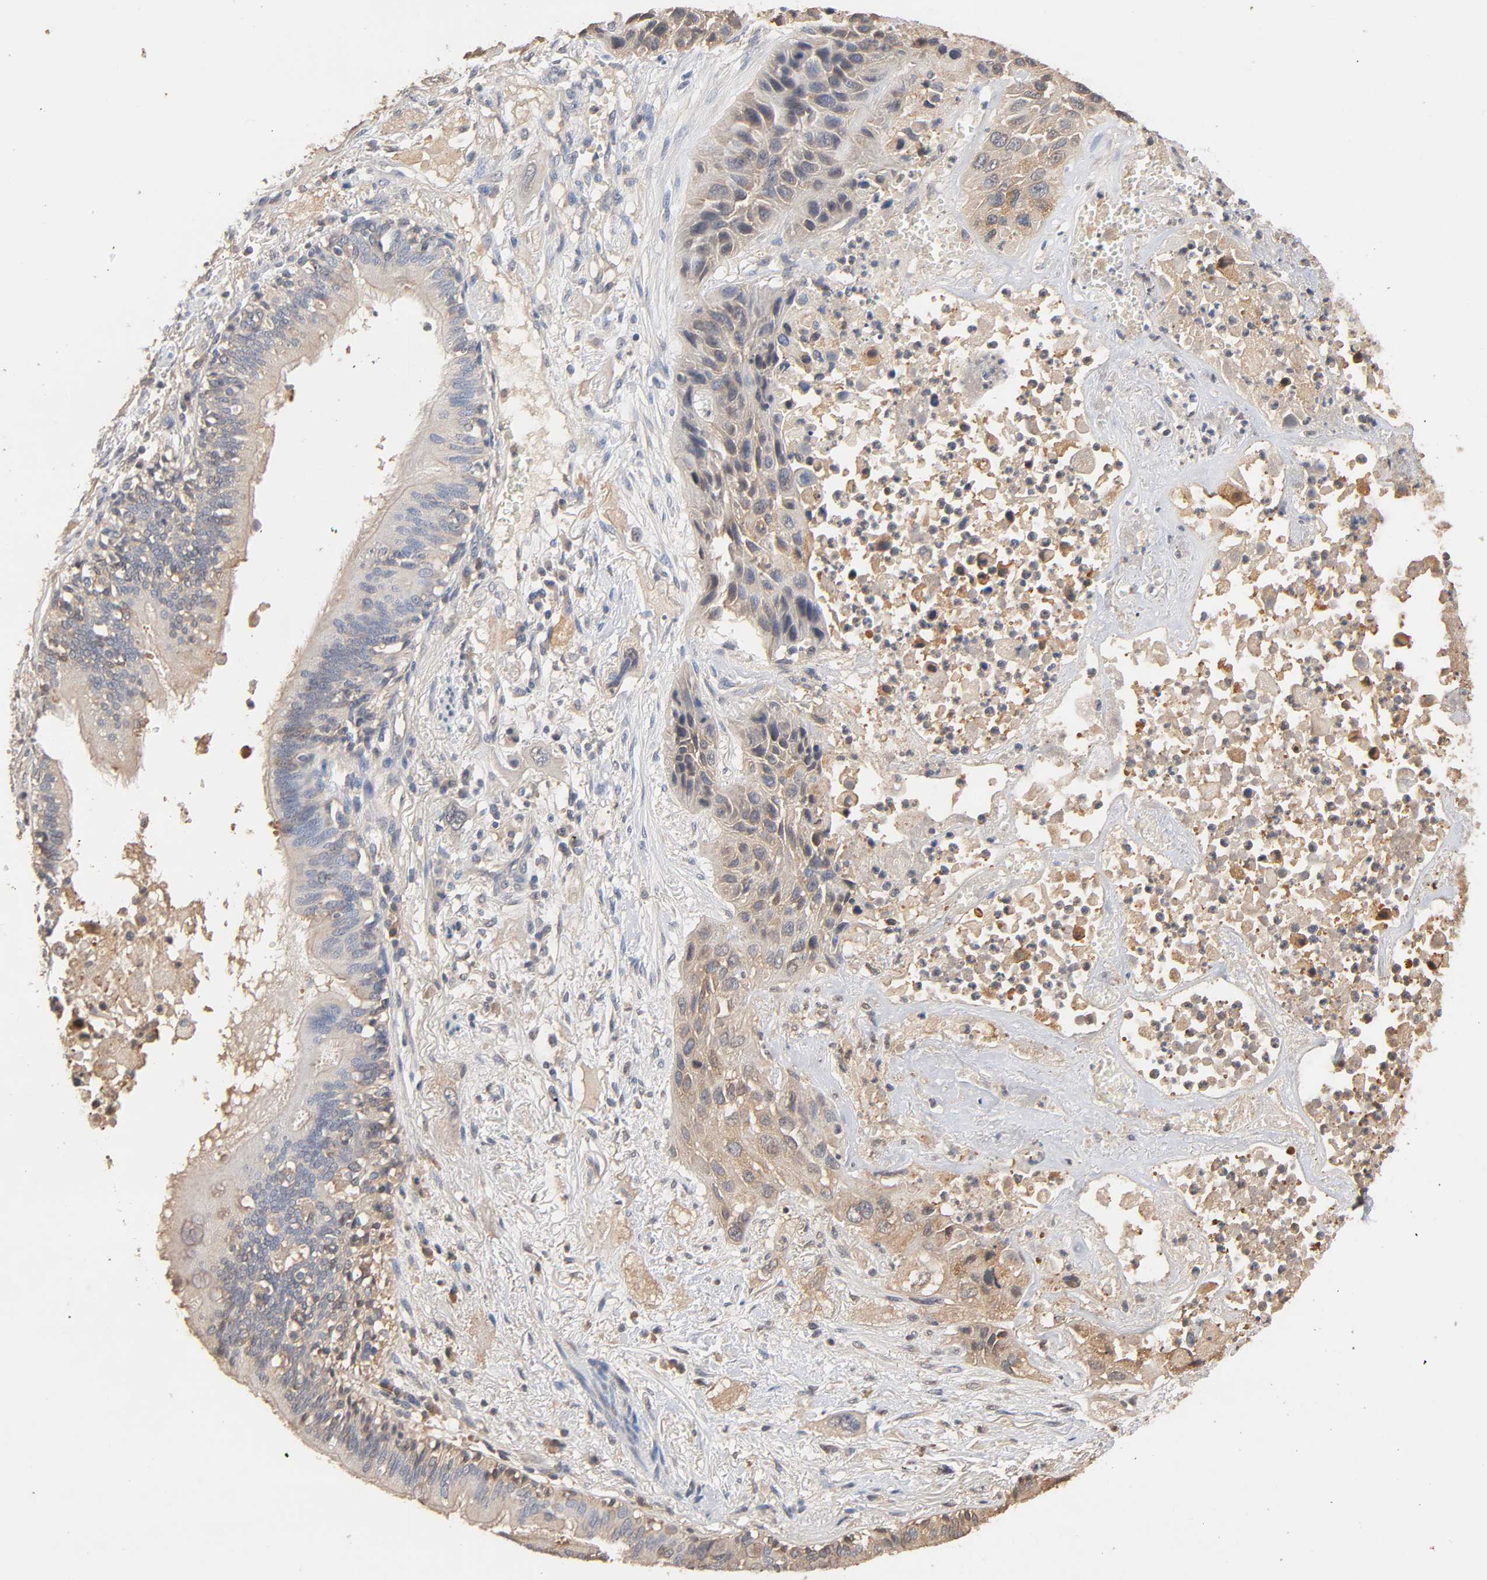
{"staining": {"intensity": "weak", "quantity": "25%-75%", "location": "cytoplasmic/membranous"}, "tissue": "lung cancer", "cell_type": "Tumor cells", "image_type": "cancer", "snomed": [{"axis": "morphology", "description": "Squamous cell carcinoma, NOS"}, {"axis": "topography", "description": "Lung"}], "caption": "High-magnification brightfield microscopy of lung cancer (squamous cell carcinoma) stained with DAB (brown) and counterstained with hematoxylin (blue). tumor cells exhibit weak cytoplasmic/membranous expression is seen in approximately25%-75% of cells.", "gene": "ALDOA", "patient": {"sex": "female", "age": 76}}